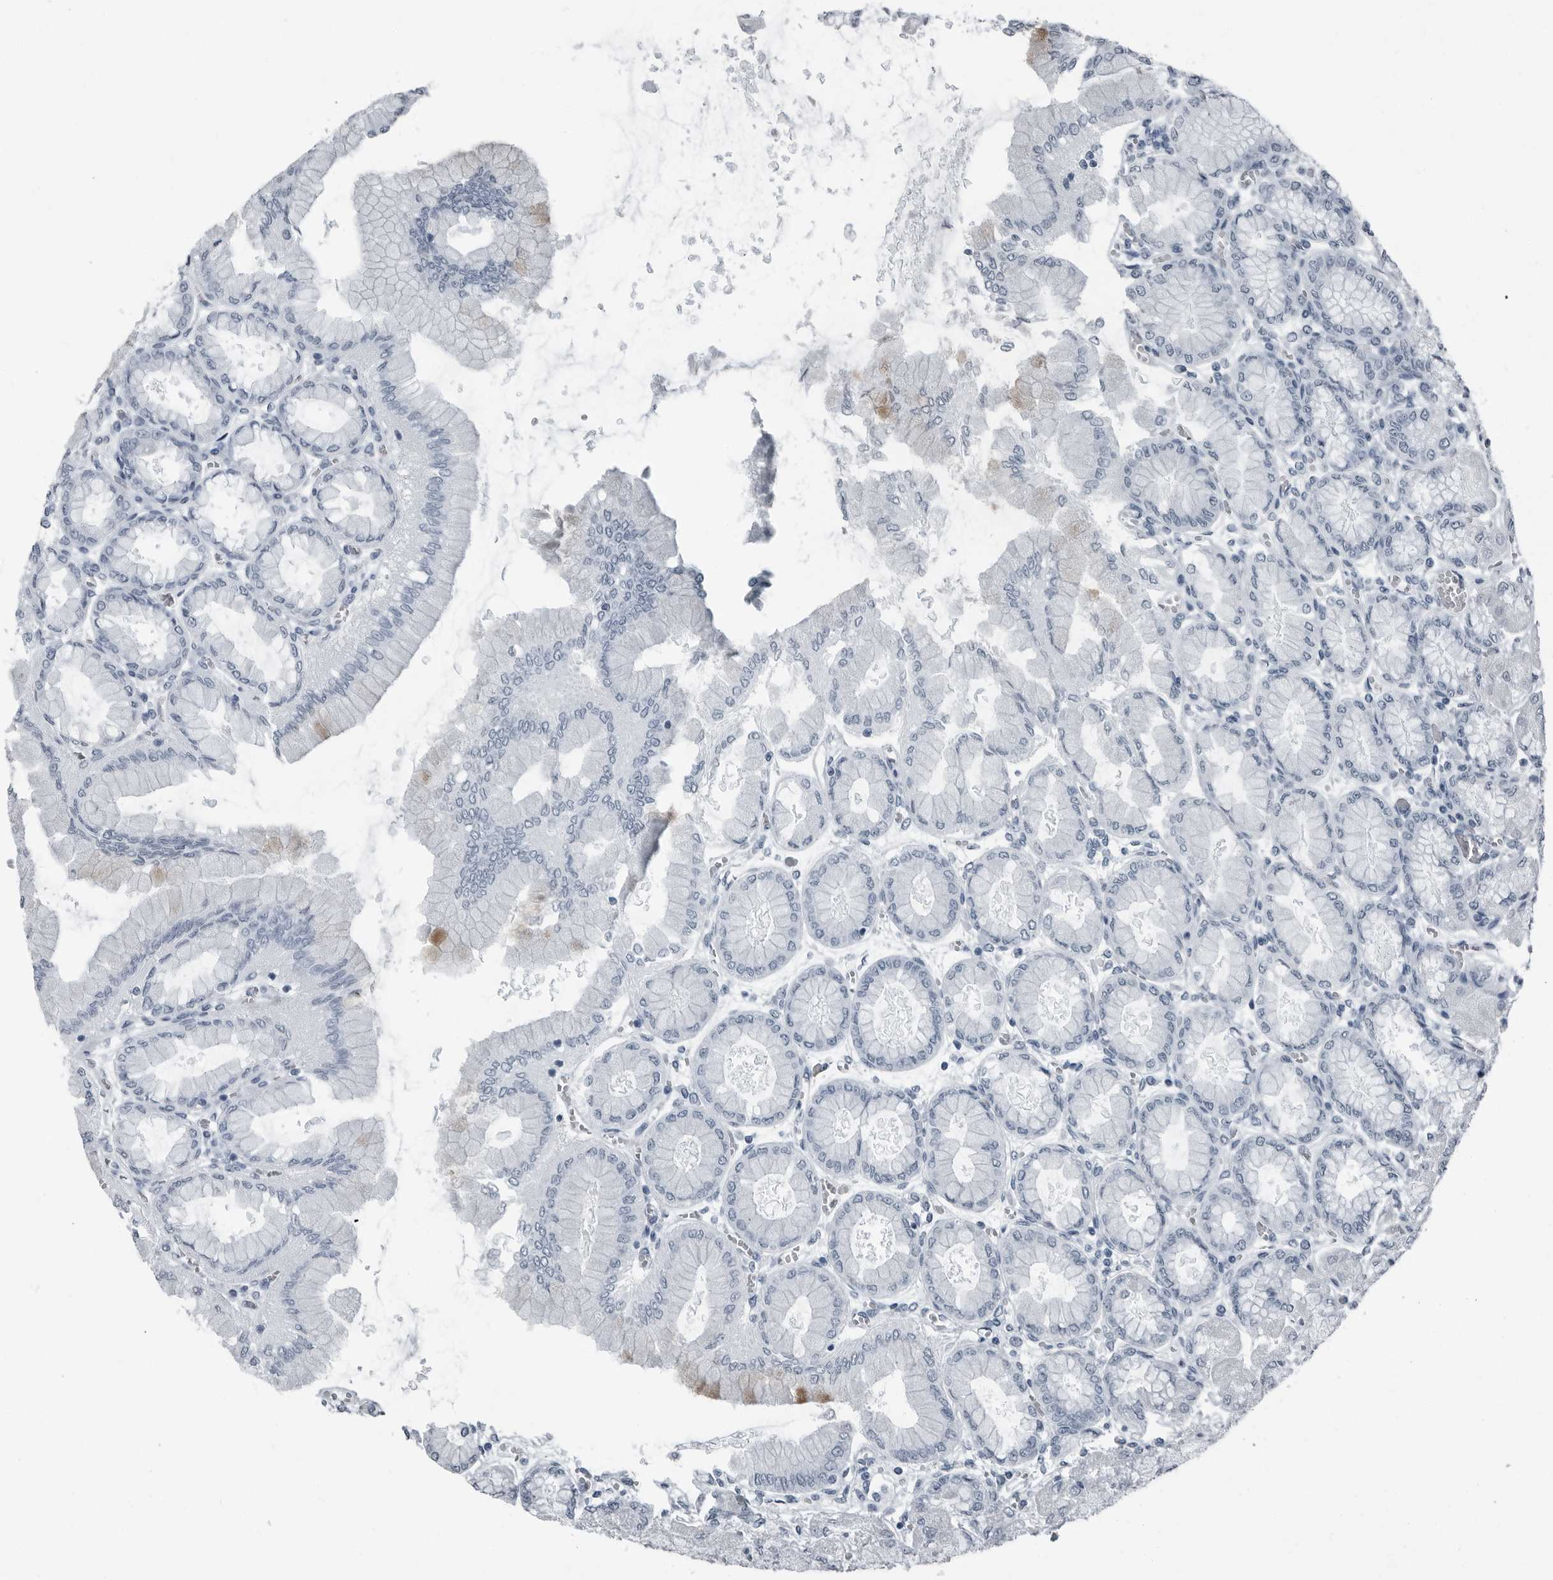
{"staining": {"intensity": "negative", "quantity": "none", "location": "none"}, "tissue": "stomach", "cell_type": "Glandular cells", "image_type": "normal", "snomed": [{"axis": "morphology", "description": "Normal tissue, NOS"}, {"axis": "topography", "description": "Stomach, upper"}], "caption": "Glandular cells show no significant protein staining in normal stomach. Nuclei are stained in blue.", "gene": "PRSS1", "patient": {"sex": "female", "age": 56}}